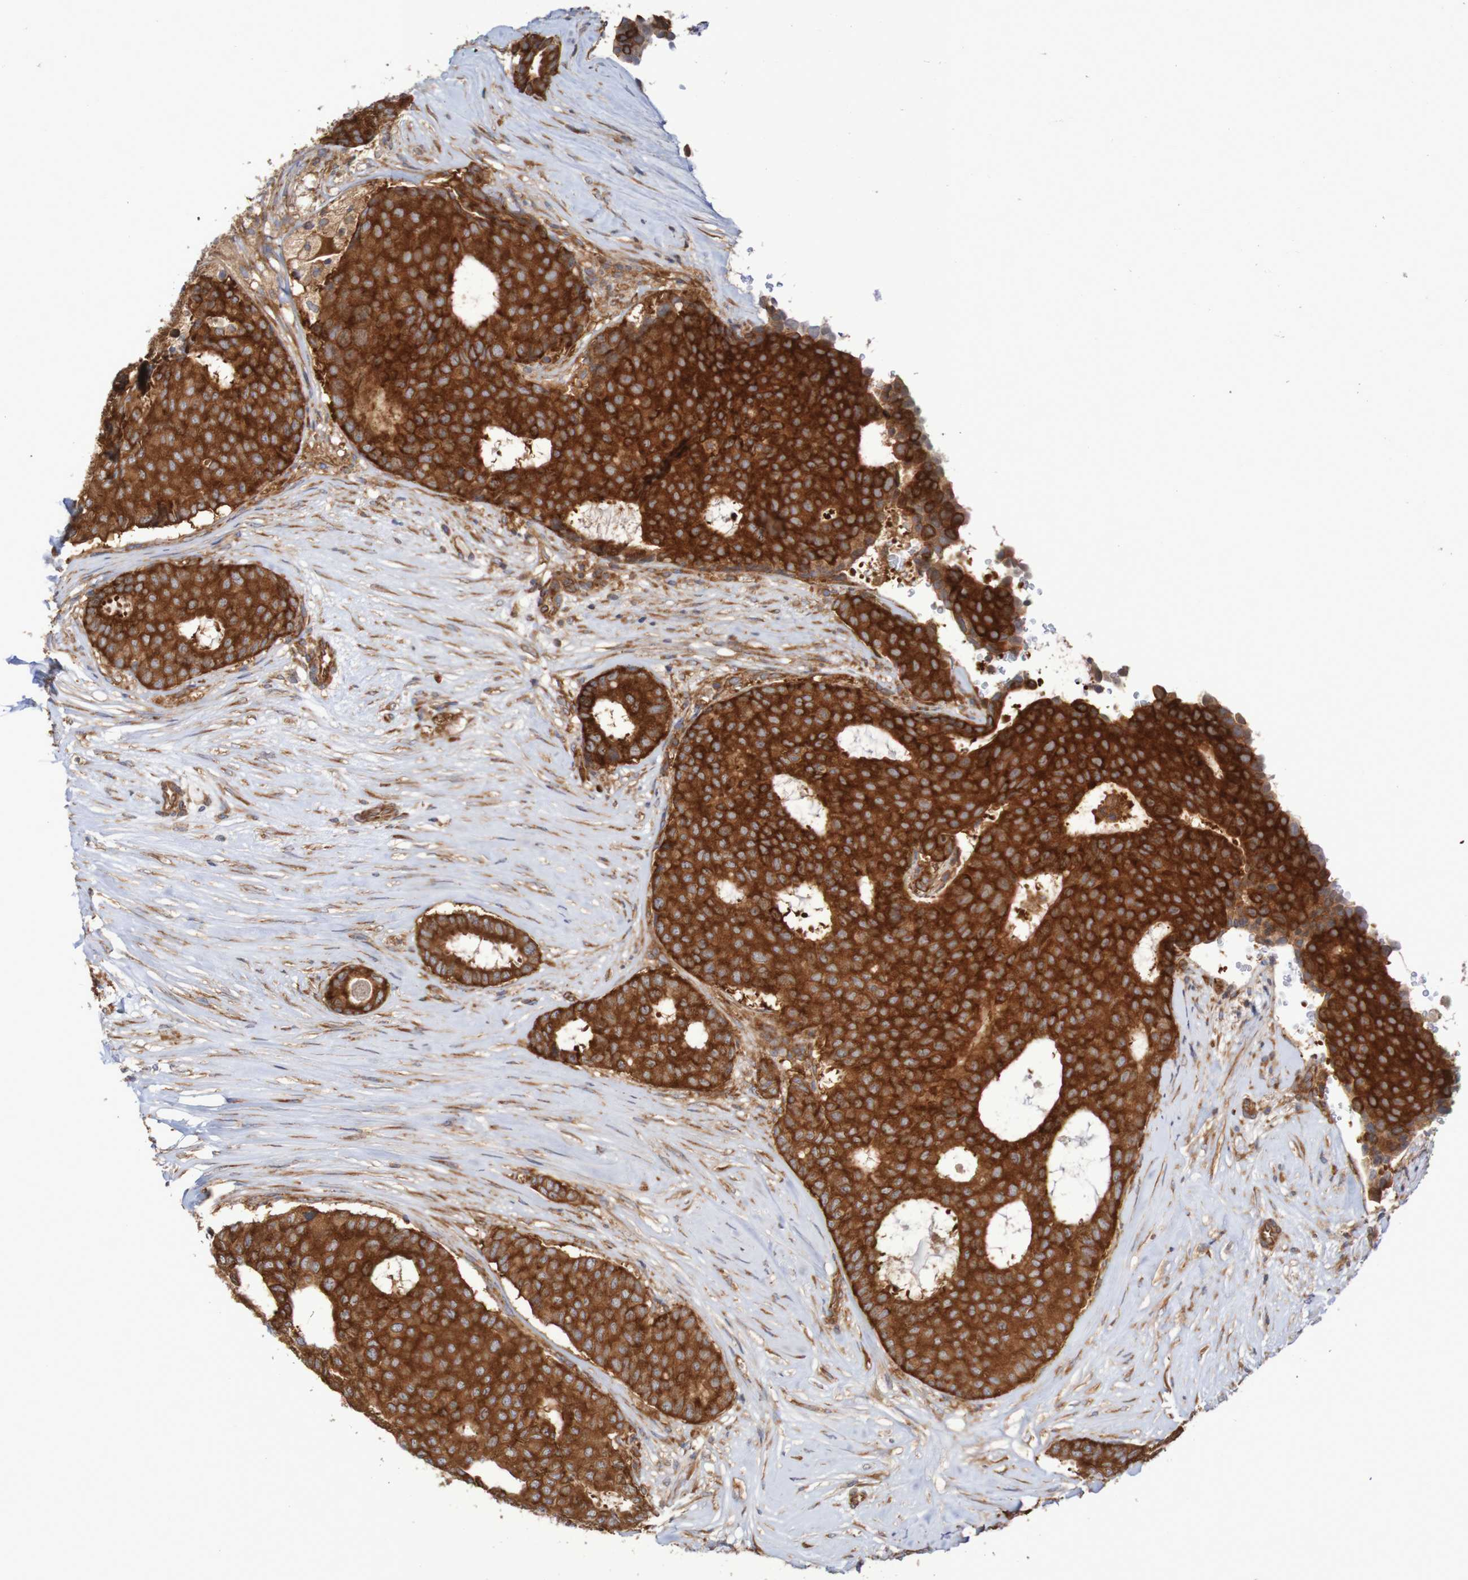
{"staining": {"intensity": "strong", "quantity": ">75%", "location": "cytoplasmic/membranous"}, "tissue": "breast cancer", "cell_type": "Tumor cells", "image_type": "cancer", "snomed": [{"axis": "morphology", "description": "Duct carcinoma"}, {"axis": "topography", "description": "Breast"}], "caption": "Breast infiltrating ductal carcinoma stained with IHC demonstrates strong cytoplasmic/membranous positivity in approximately >75% of tumor cells. (DAB = brown stain, brightfield microscopy at high magnification).", "gene": "LRRC47", "patient": {"sex": "female", "age": 75}}